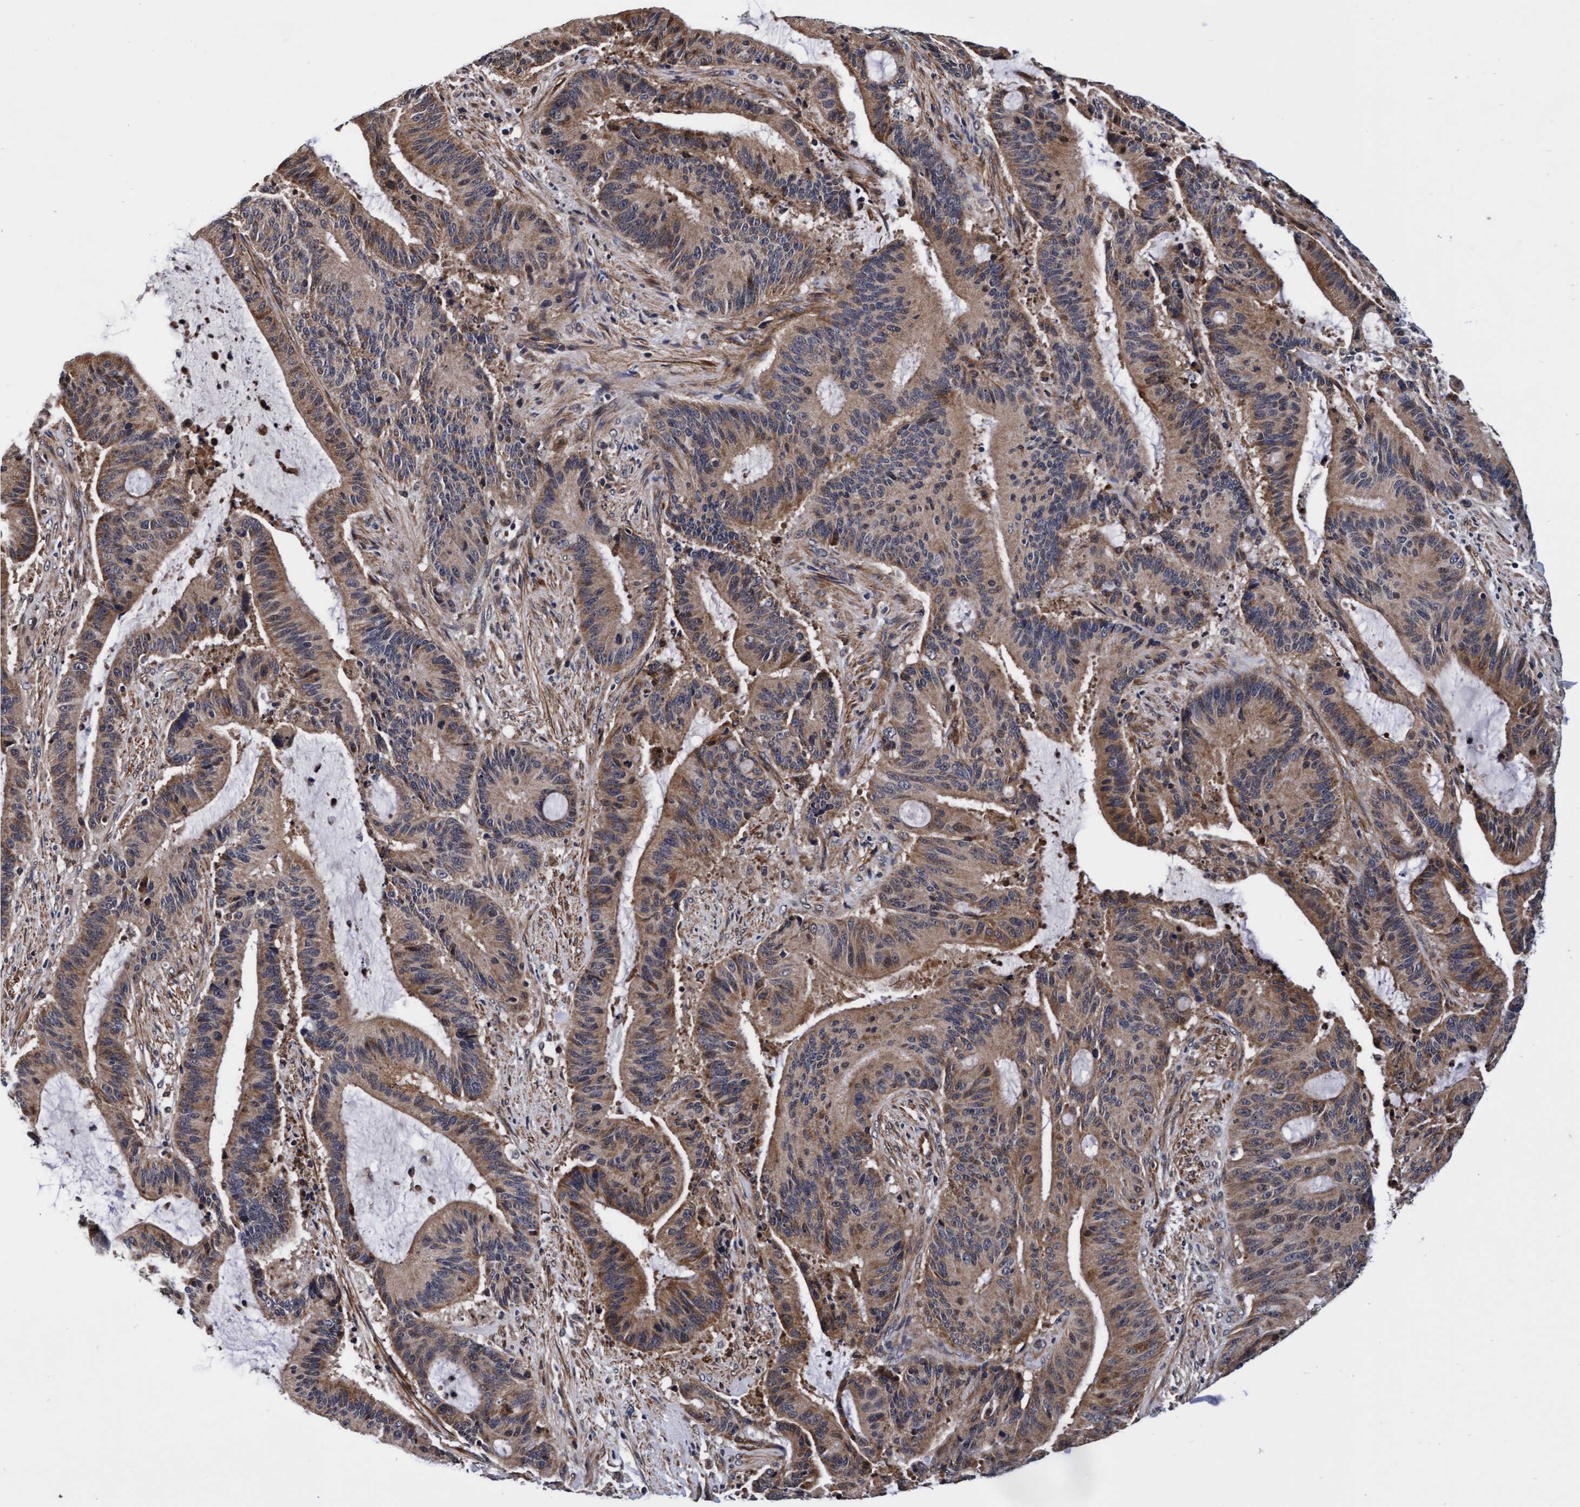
{"staining": {"intensity": "moderate", "quantity": ">75%", "location": "cytoplasmic/membranous"}, "tissue": "liver cancer", "cell_type": "Tumor cells", "image_type": "cancer", "snomed": [{"axis": "morphology", "description": "Normal tissue, NOS"}, {"axis": "morphology", "description": "Cholangiocarcinoma"}, {"axis": "topography", "description": "Liver"}, {"axis": "topography", "description": "Peripheral nerve tissue"}], "caption": "DAB immunohistochemical staining of liver cancer (cholangiocarcinoma) shows moderate cytoplasmic/membranous protein positivity in approximately >75% of tumor cells.", "gene": "EFCAB13", "patient": {"sex": "female", "age": 73}}